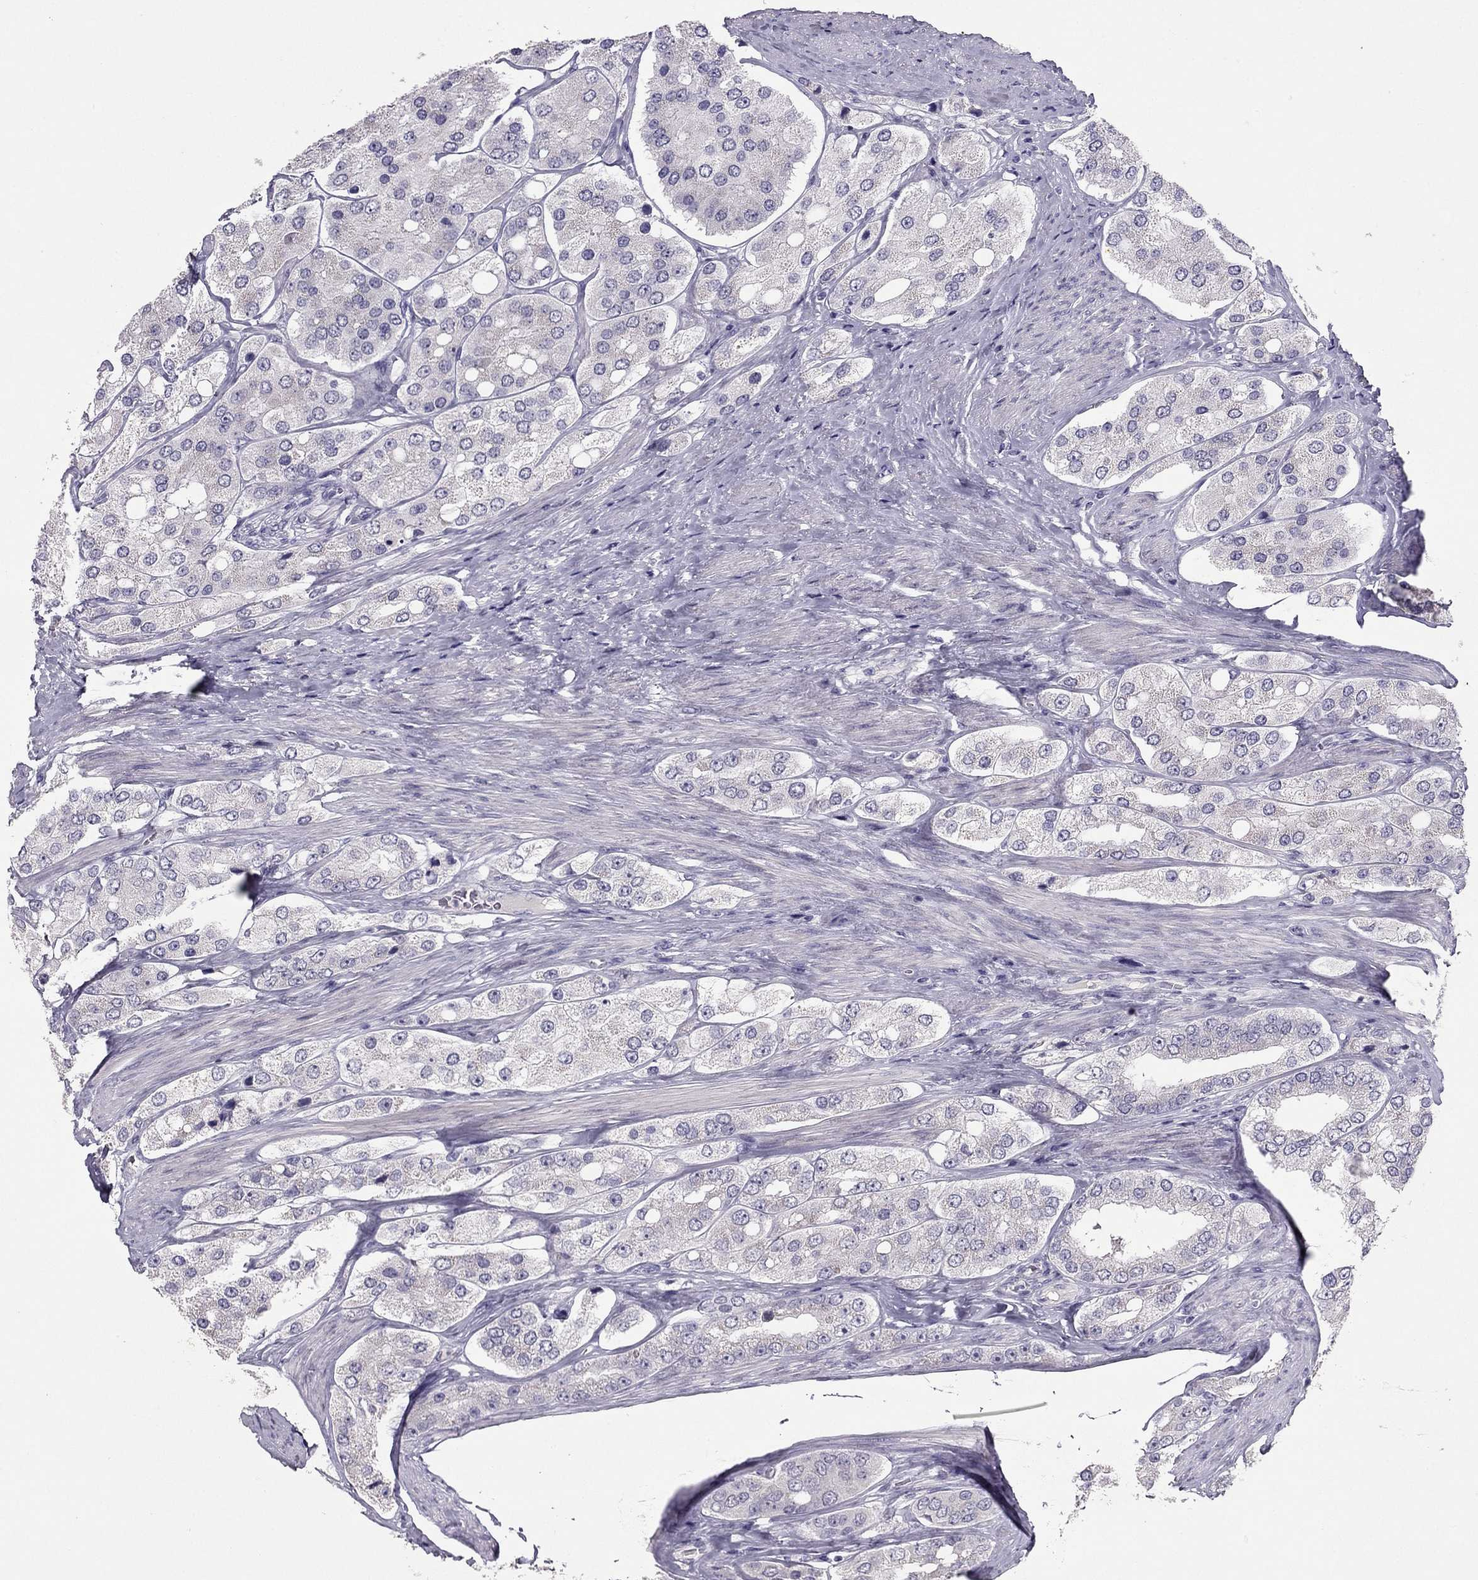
{"staining": {"intensity": "negative", "quantity": "none", "location": "none"}, "tissue": "prostate cancer", "cell_type": "Tumor cells", "image_type": "cancer", "snomed": [{"axis": "morphology", "description": "Adenocarcinoma, Low grade"}, {"axis": "topography", "description": "Prostate"}], "caption": "Protein analysis of prostate cancer (low-grade adenocarcinoma) reveals no significant expression in tumor cells.", "gene": "RHO", "patient": {"sex": "male", "age": 69}}